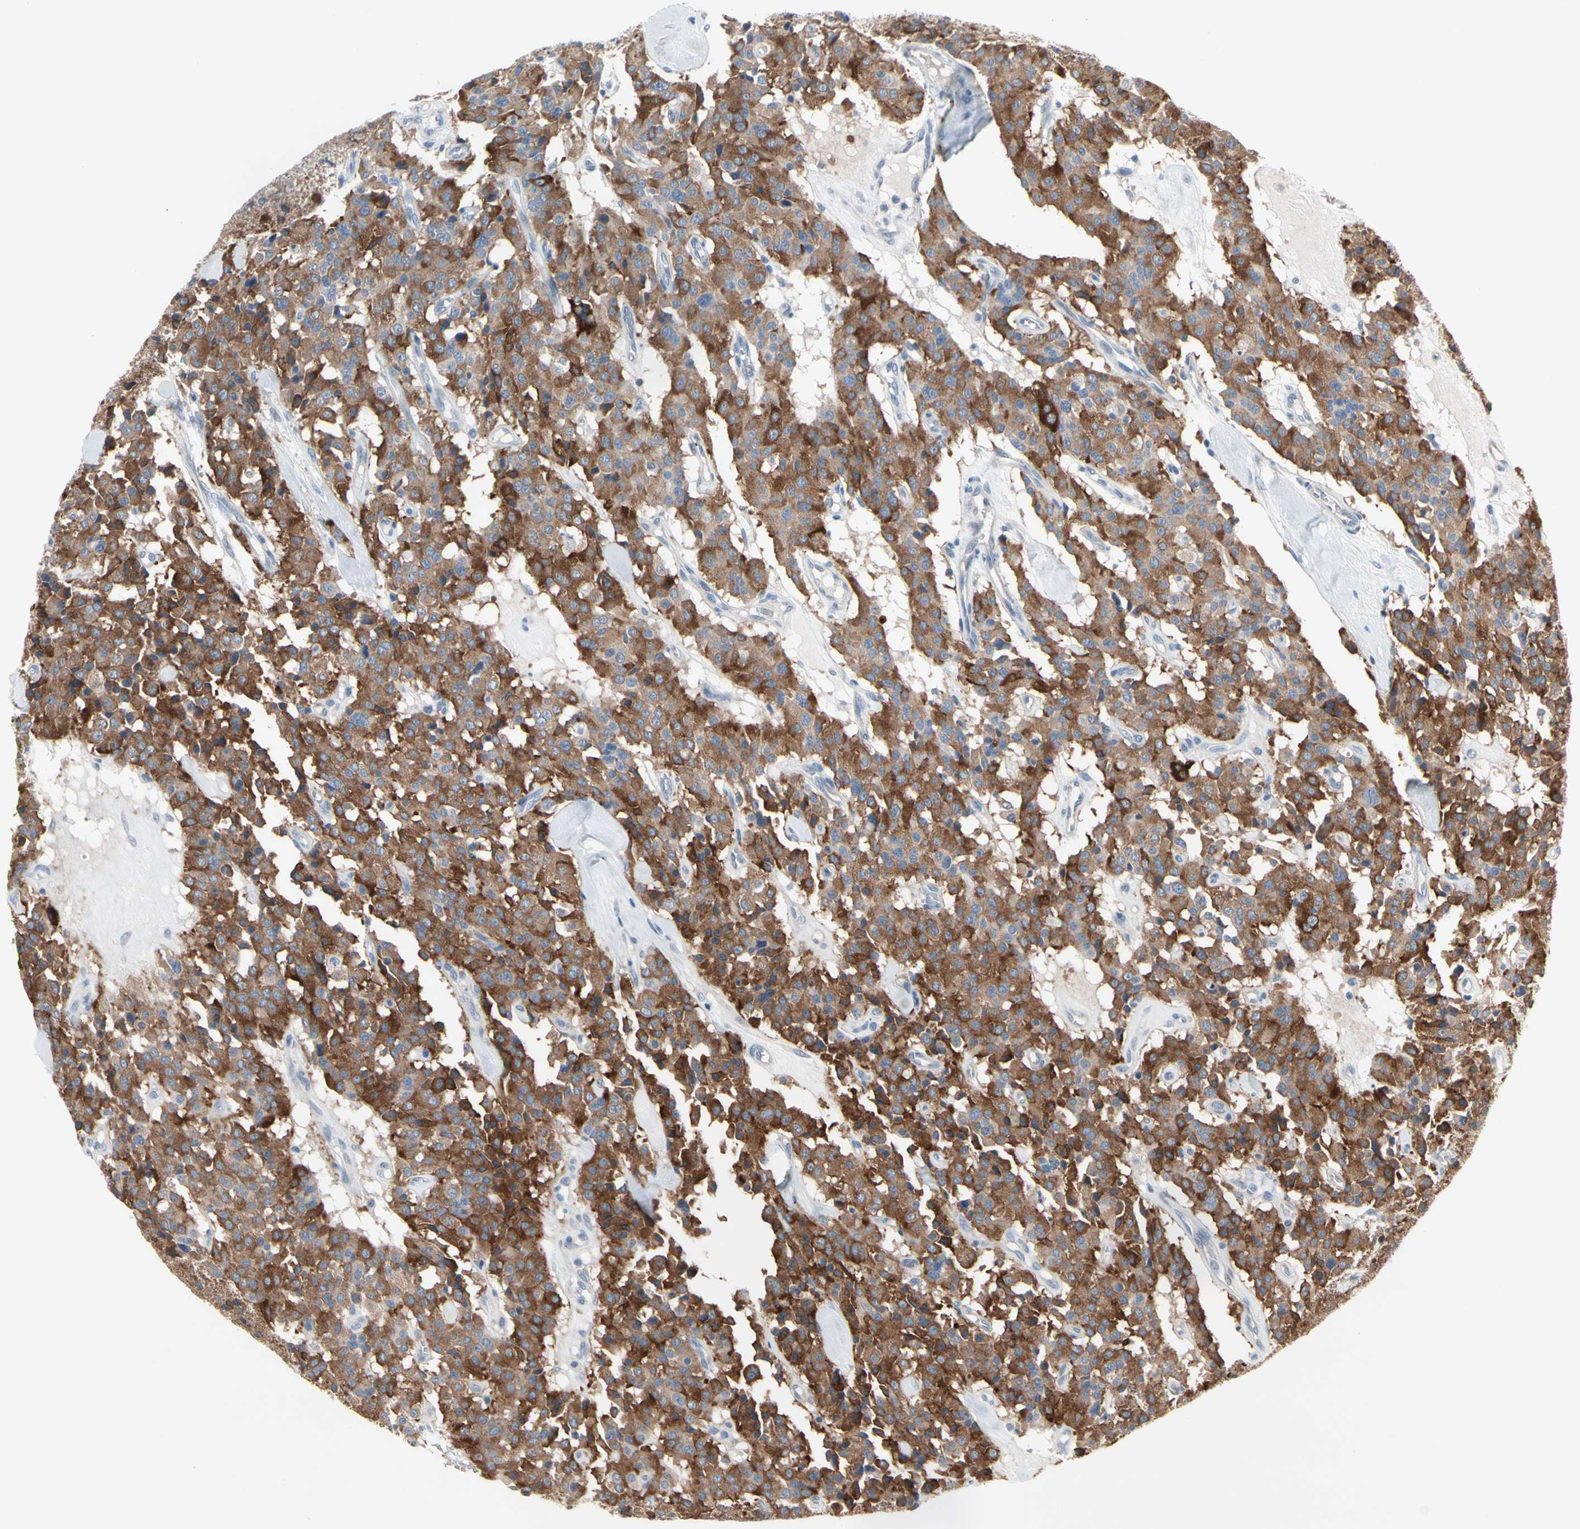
{"staining": {"intensity": "strong", "quantity": ">75%", "location": "cytoplasmic/membranous"}, "tissue": "carcinoid", "cell_type": "Tumor cells", "image_type": "cancer", "snomed": [{"axis": "morphology", "description": "Carcinoid, malignant, NOS"}, {"axis": "topography", "description": "Lung"}], "caption": "High-power microscopy captured an IHC image of carcinoid, revealing strong cytoplasmic/membranous staining in about >75% of tumor cells.", "gene": "SV2A", "patient": {"sex": "male", "age": 30}}